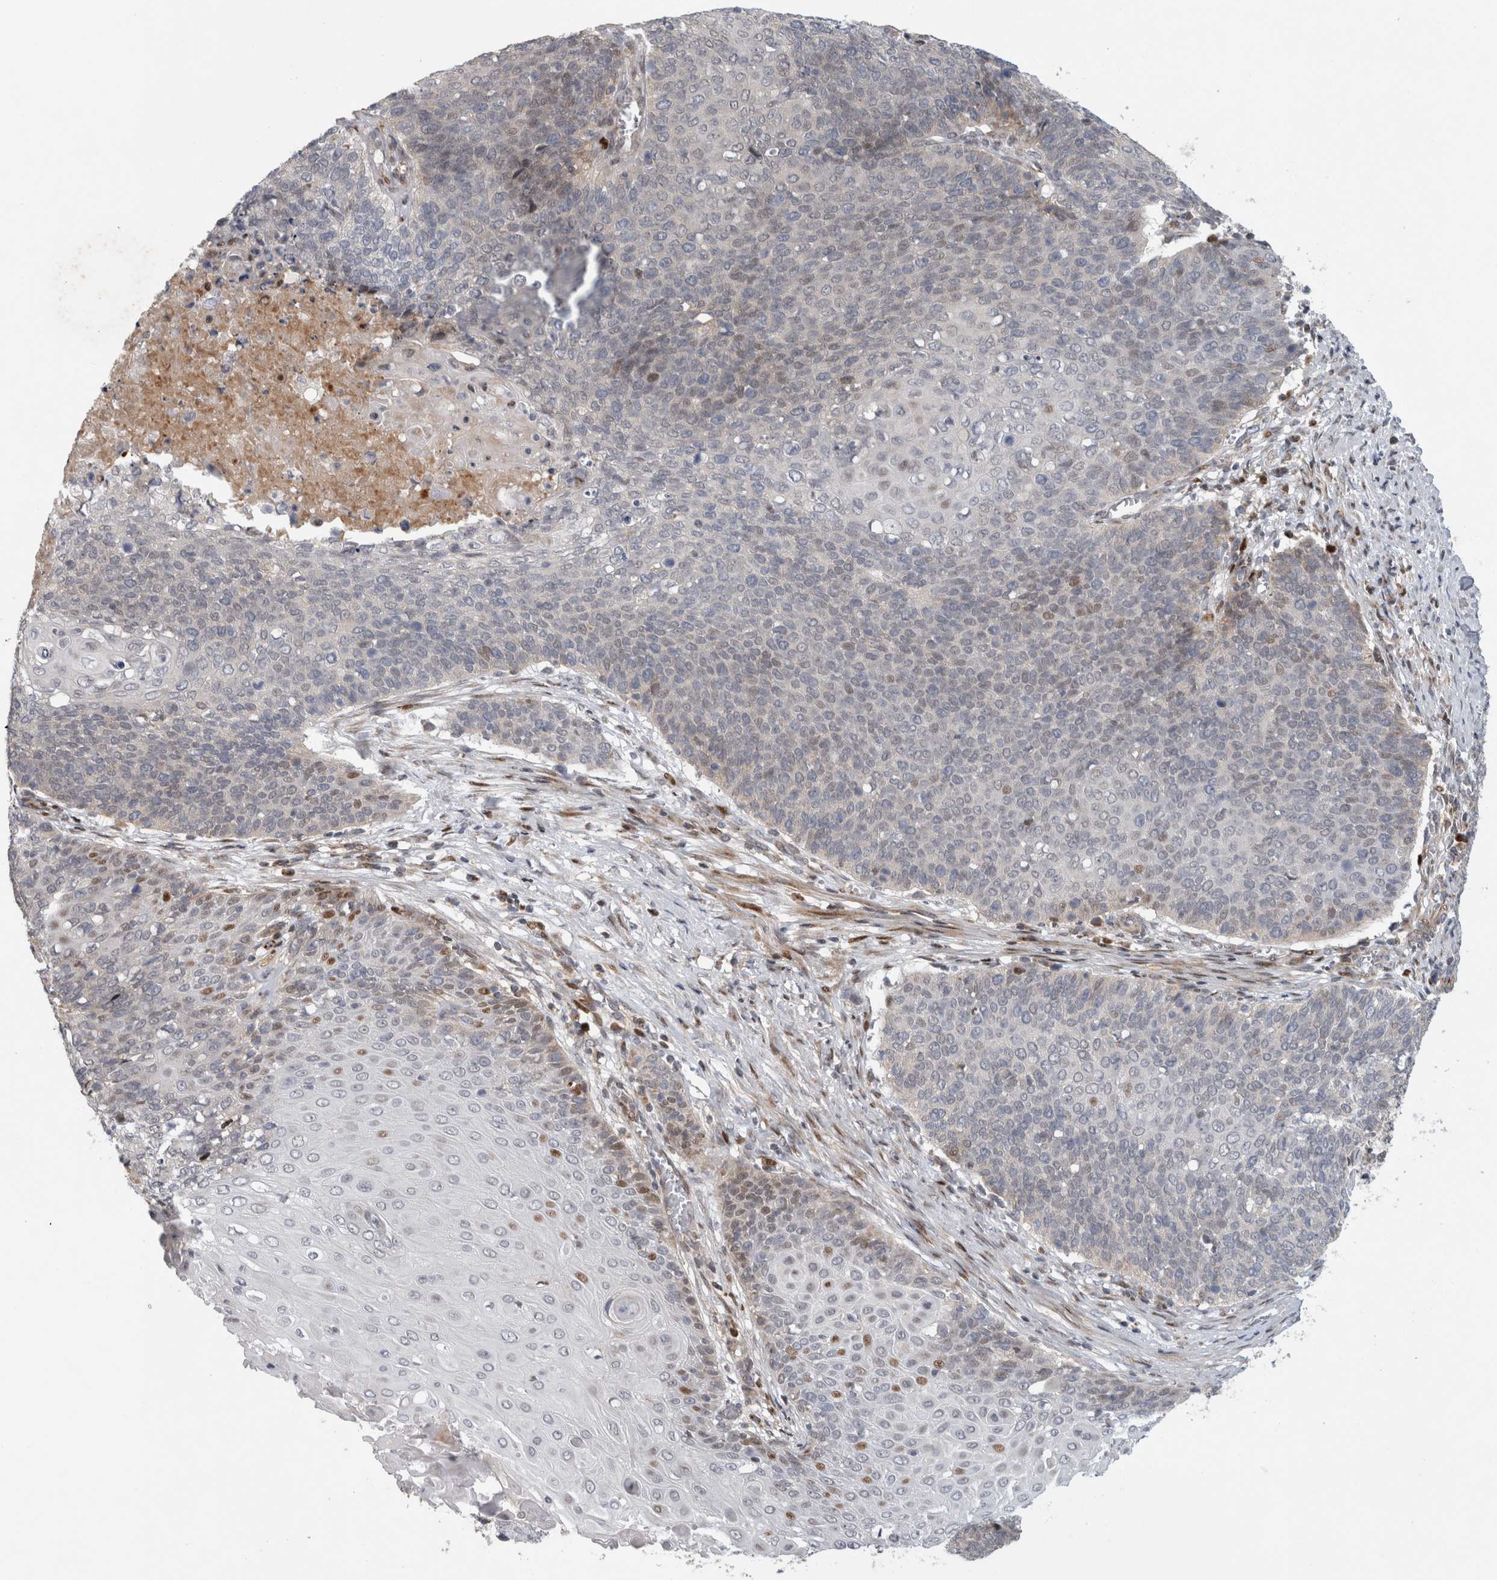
{"staining": {"intensity": "moderate", "quantity": "<25%", "location": "nuclear"}, "tissue": "cervical cancer", "cell_type": "Tumor cells", "image_type": "cancer", "snomed": [{"axis": "morphology", "description": "Squamous cell carcinoma, NOS"}, {"axis": "topography", "description": "Cervix"}], "caption": "IHC image of neoplastic tissue: cervical squamous cell carcinoma stained using immunohistochemistry shows low levels of moderate protein expression localized specifically in the nuclear of tumor cells, appearing as a nuclear brown color.", "gene": "RBM48", "patient": {"sex": "female", "age": 39}}